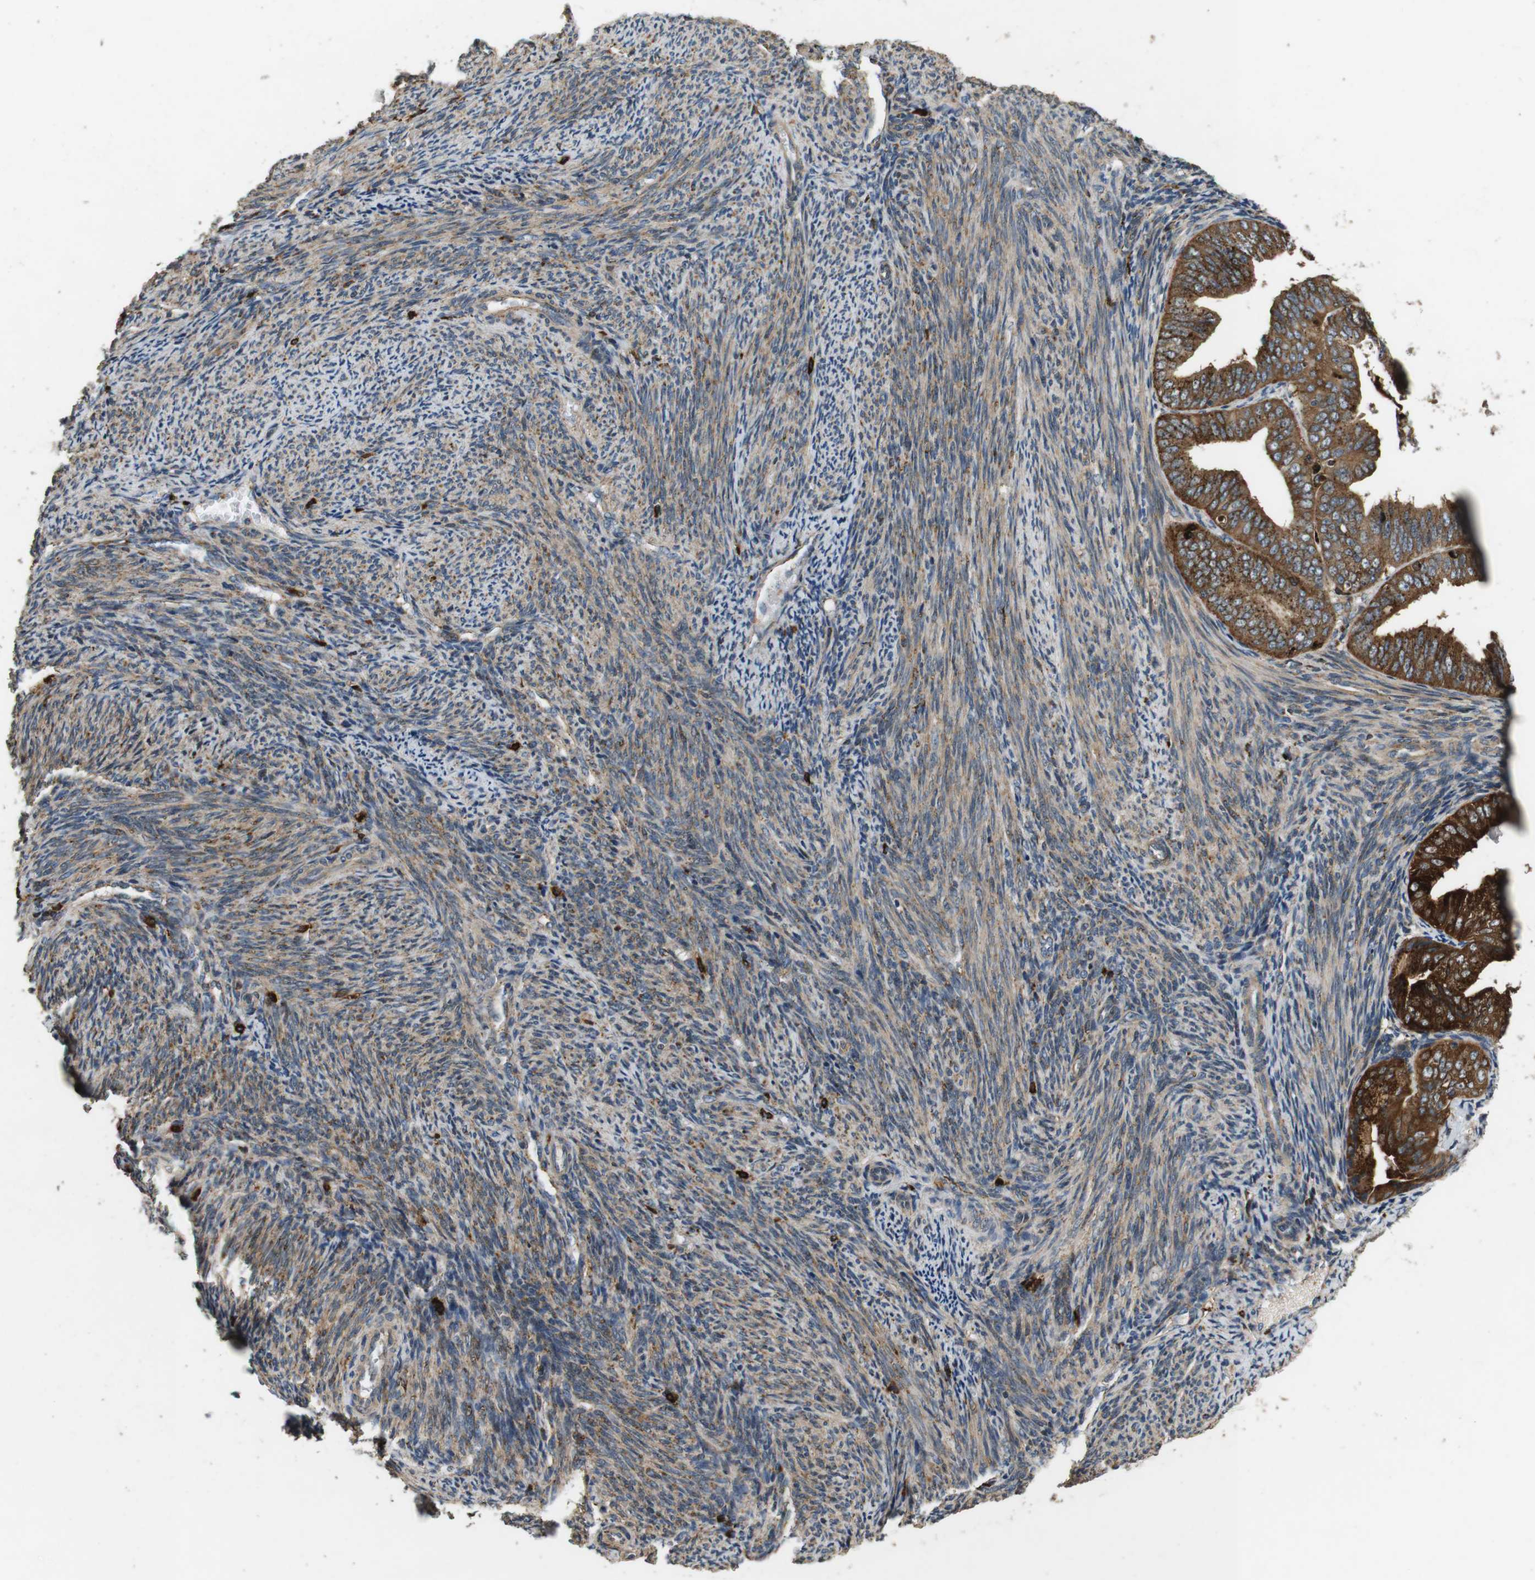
{"staining": {"intensity": "strong", "quantity": ">75%", "location": "cytoplasmic/membranous"}, "tissue": "endometrial cancer", "cell_type": "Tumor cells", "image_type": "cancer", "snomed": [{"axis": "morphology", "description": "Adenocarcinoma, NOS"}, {"axis": "topography", "description": "Endometrium"}], "caption": "A brown stain shows strong cytoplasmic/membranous expression of a protein in human adenocarcinoma (endometrial) tumor cells. (Stains: DAB (3,3'-diaminobenzidine) in brown, nuclei in blue, Microscopy: brightfield microscopy at high magnification).", "gene": "TXNRD1", "patient": {"sex": "female", "age": 63}}